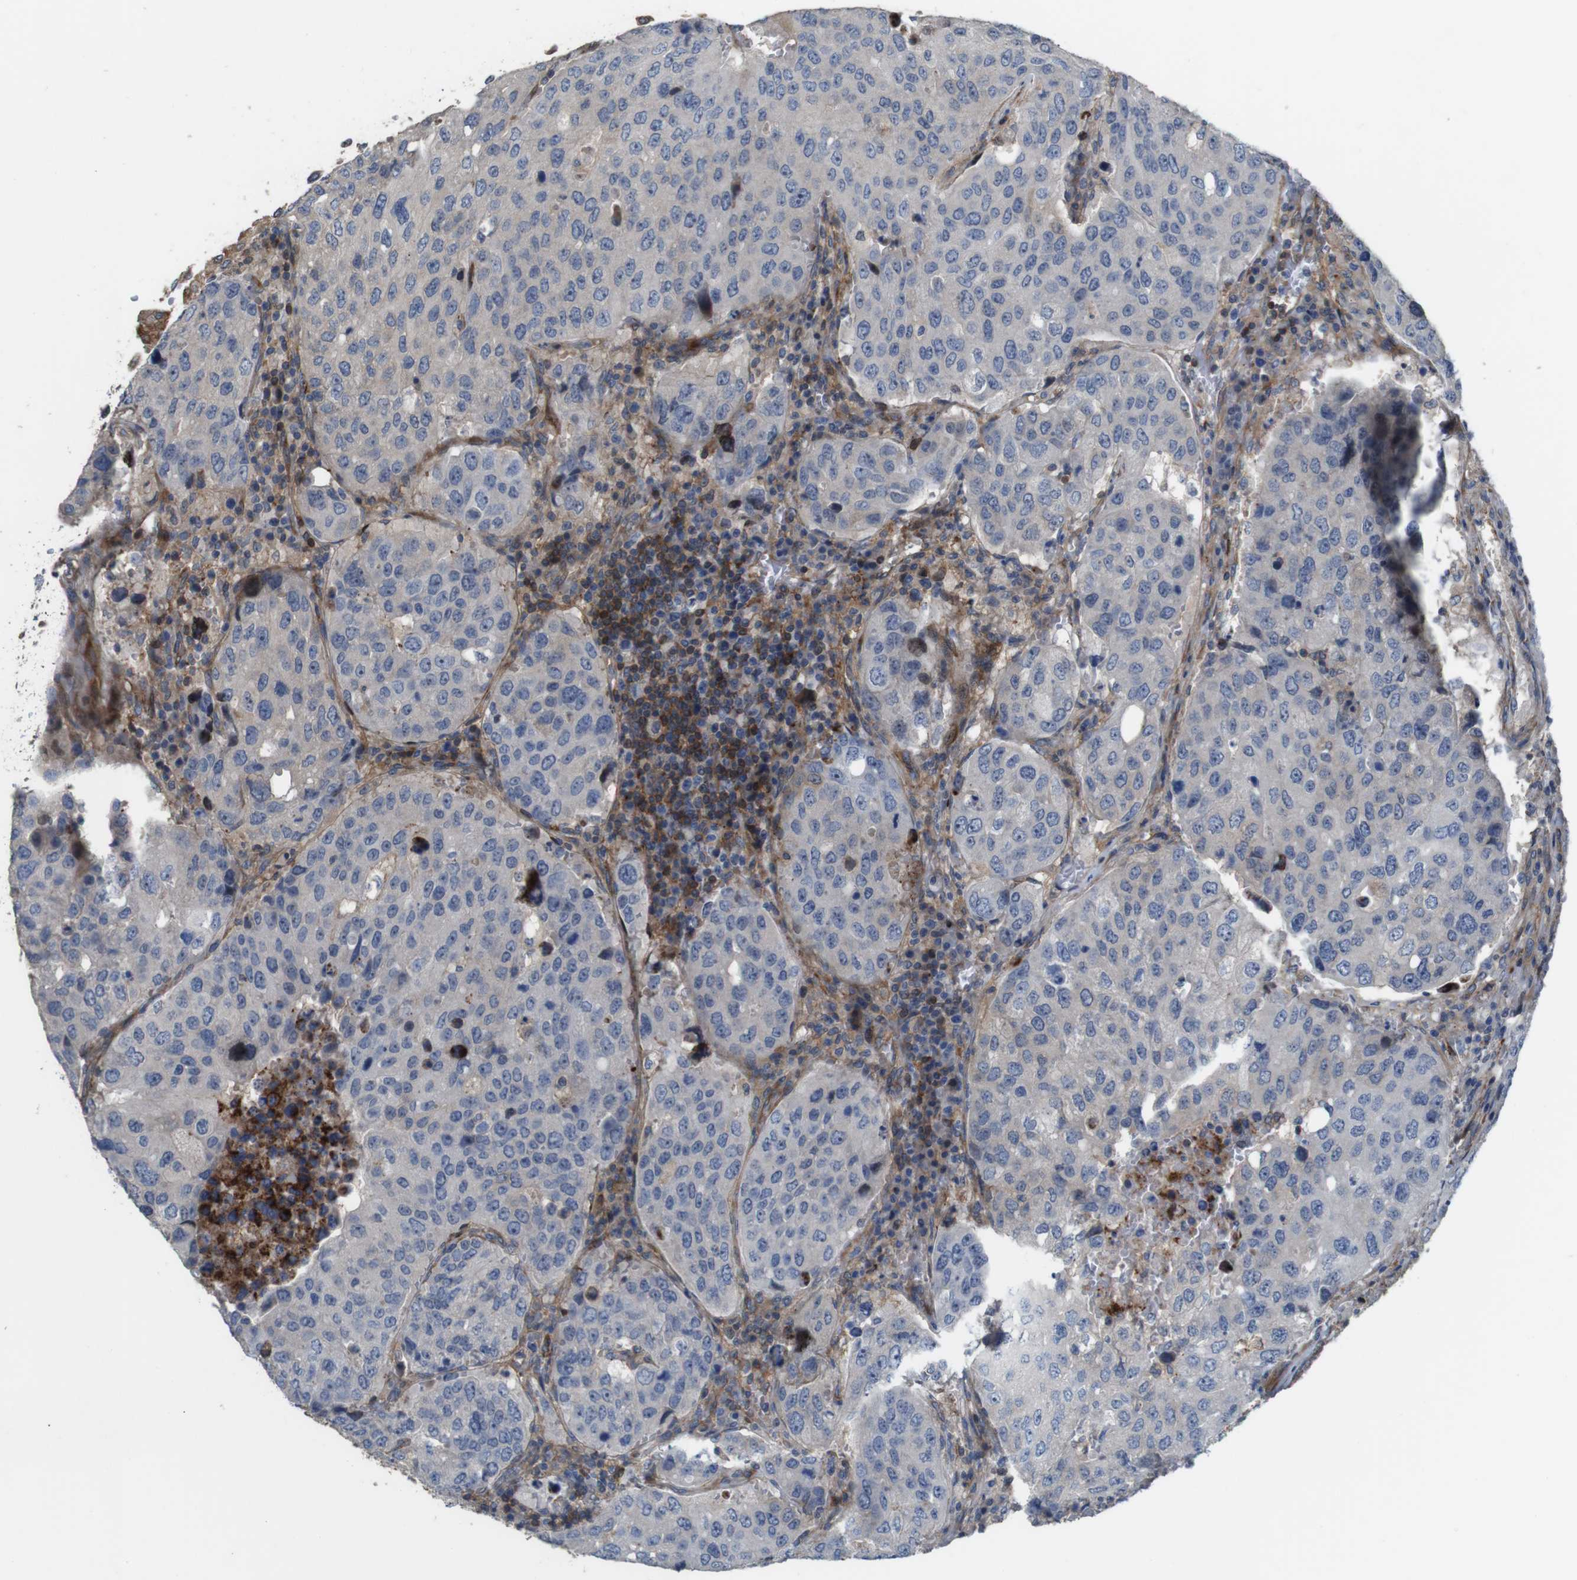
{"staining": {"intensity": "negative", "quantity": "none", "location": "none"}, "tissue": "urothelial cancer", "cell_type": "Tumor cells", "image_type": "cancer", "snomed": [{"axis": "morphology", "description": "Urothelial carcinoma, High grade"}, {"axis": "topography", "description": "Lymph node"}, {"axis": "topography", "description": "Urinary bladder"}], "caption": "Image shows no significant protein positivity in tumor cells of urothelial carcinoma (high-grade).", "gene": "PCOLCE2", "patient": {"sex": "male", "age": 51}}